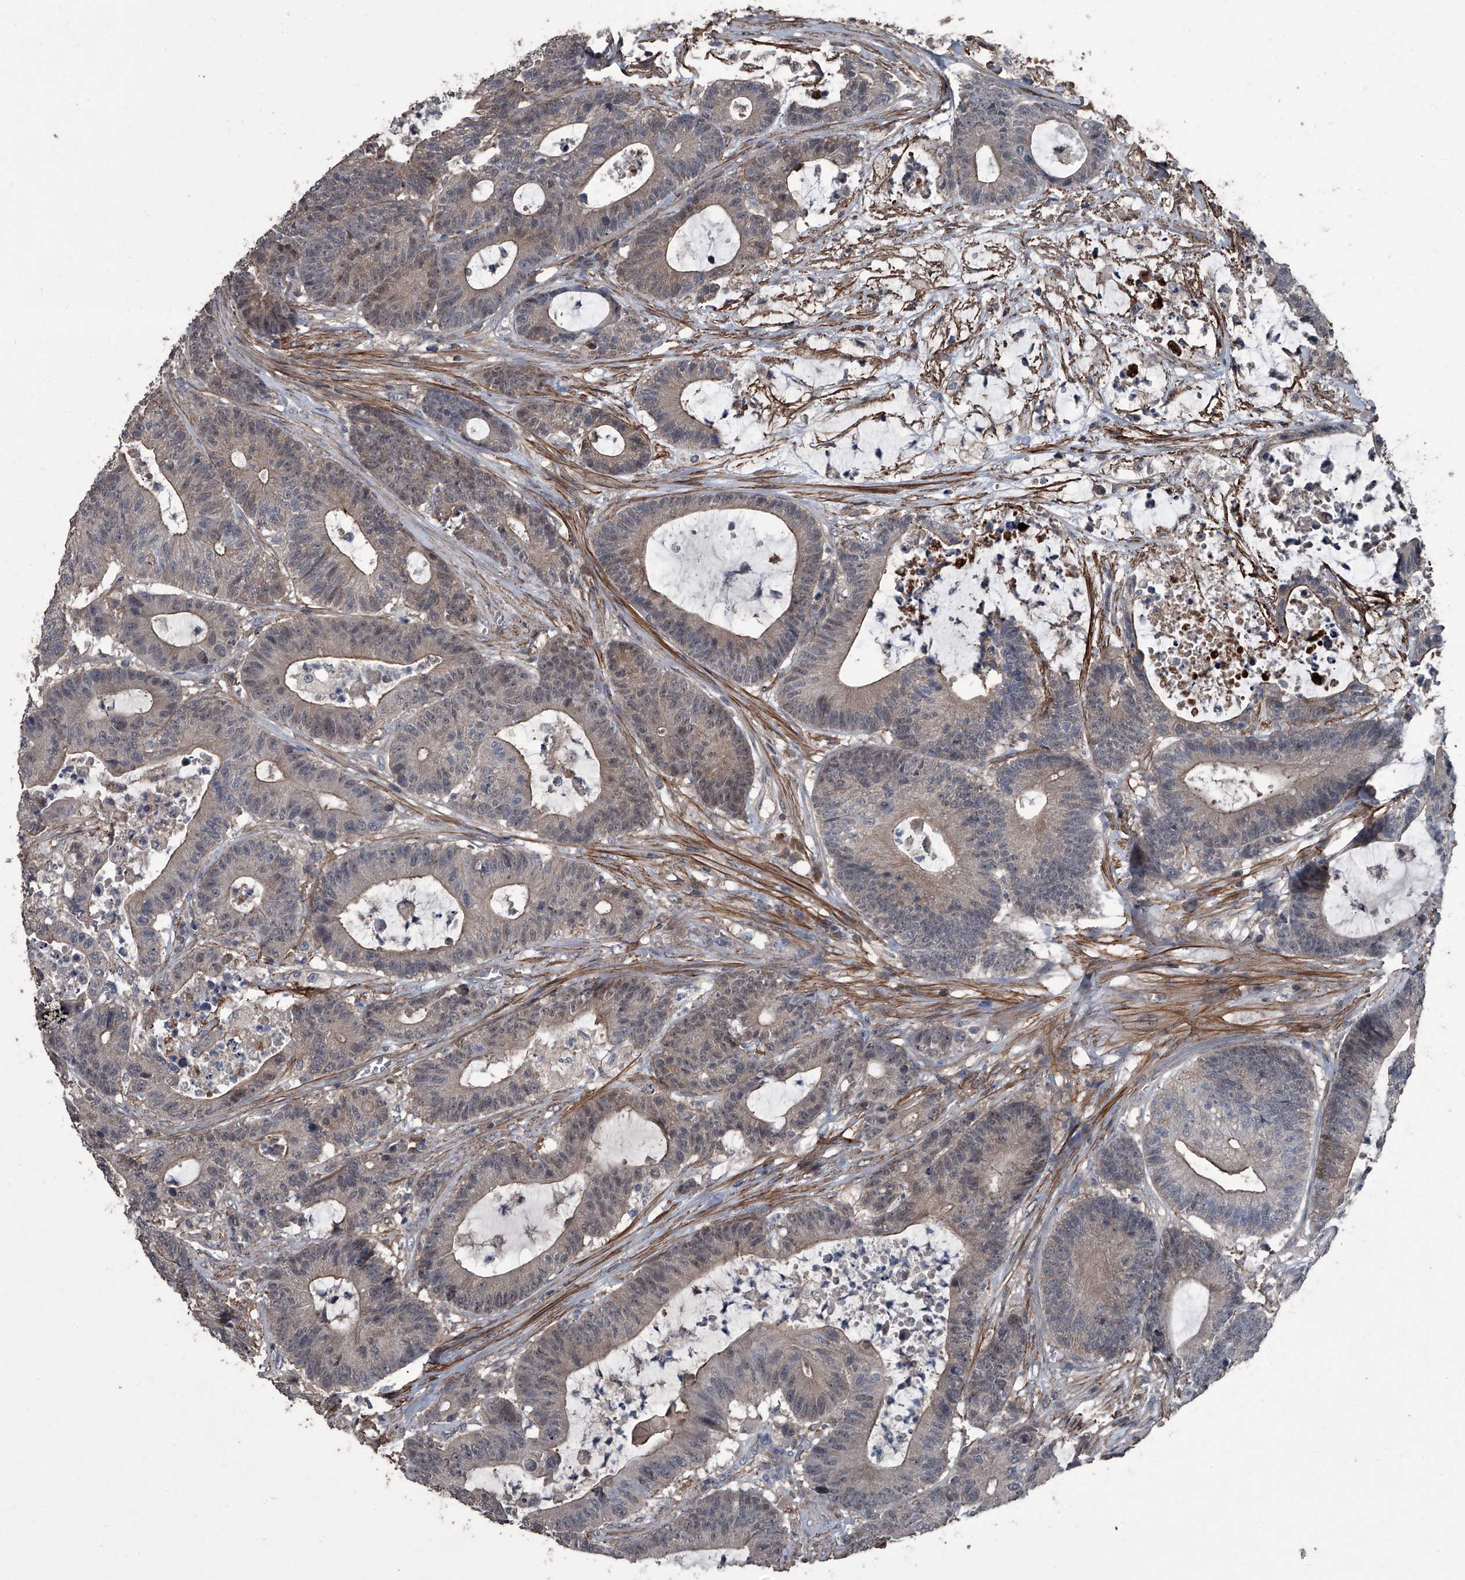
{"staining": {"intensity": "weak", "quantity": "25%-75%", "location": "cytoplasmic/membranous"}, "tissue": "colorectal cancer", "cell_type": "Tumor cells", "image_type": "cancer", "snomed": [{"axis": "morphology", "description": "Adenocarcinoma, NOS"}, {"axis": "topography", "description": "Colon"}], "caption": "Immunohistochemical staining of human colorectal cancer (adenocarcinoma) shows low levels of weak cytoplasmic/membranous staining in approximately 25%-75% of tumor cells. The staining is performed using DAB (3,3'-diaminobenzidine) brown chromogen to label protein expression. The nuclei are counter-stained blue using hematoxylin.", "gene": "OARD1", "patient": {"sex": "female", "age": 84}}